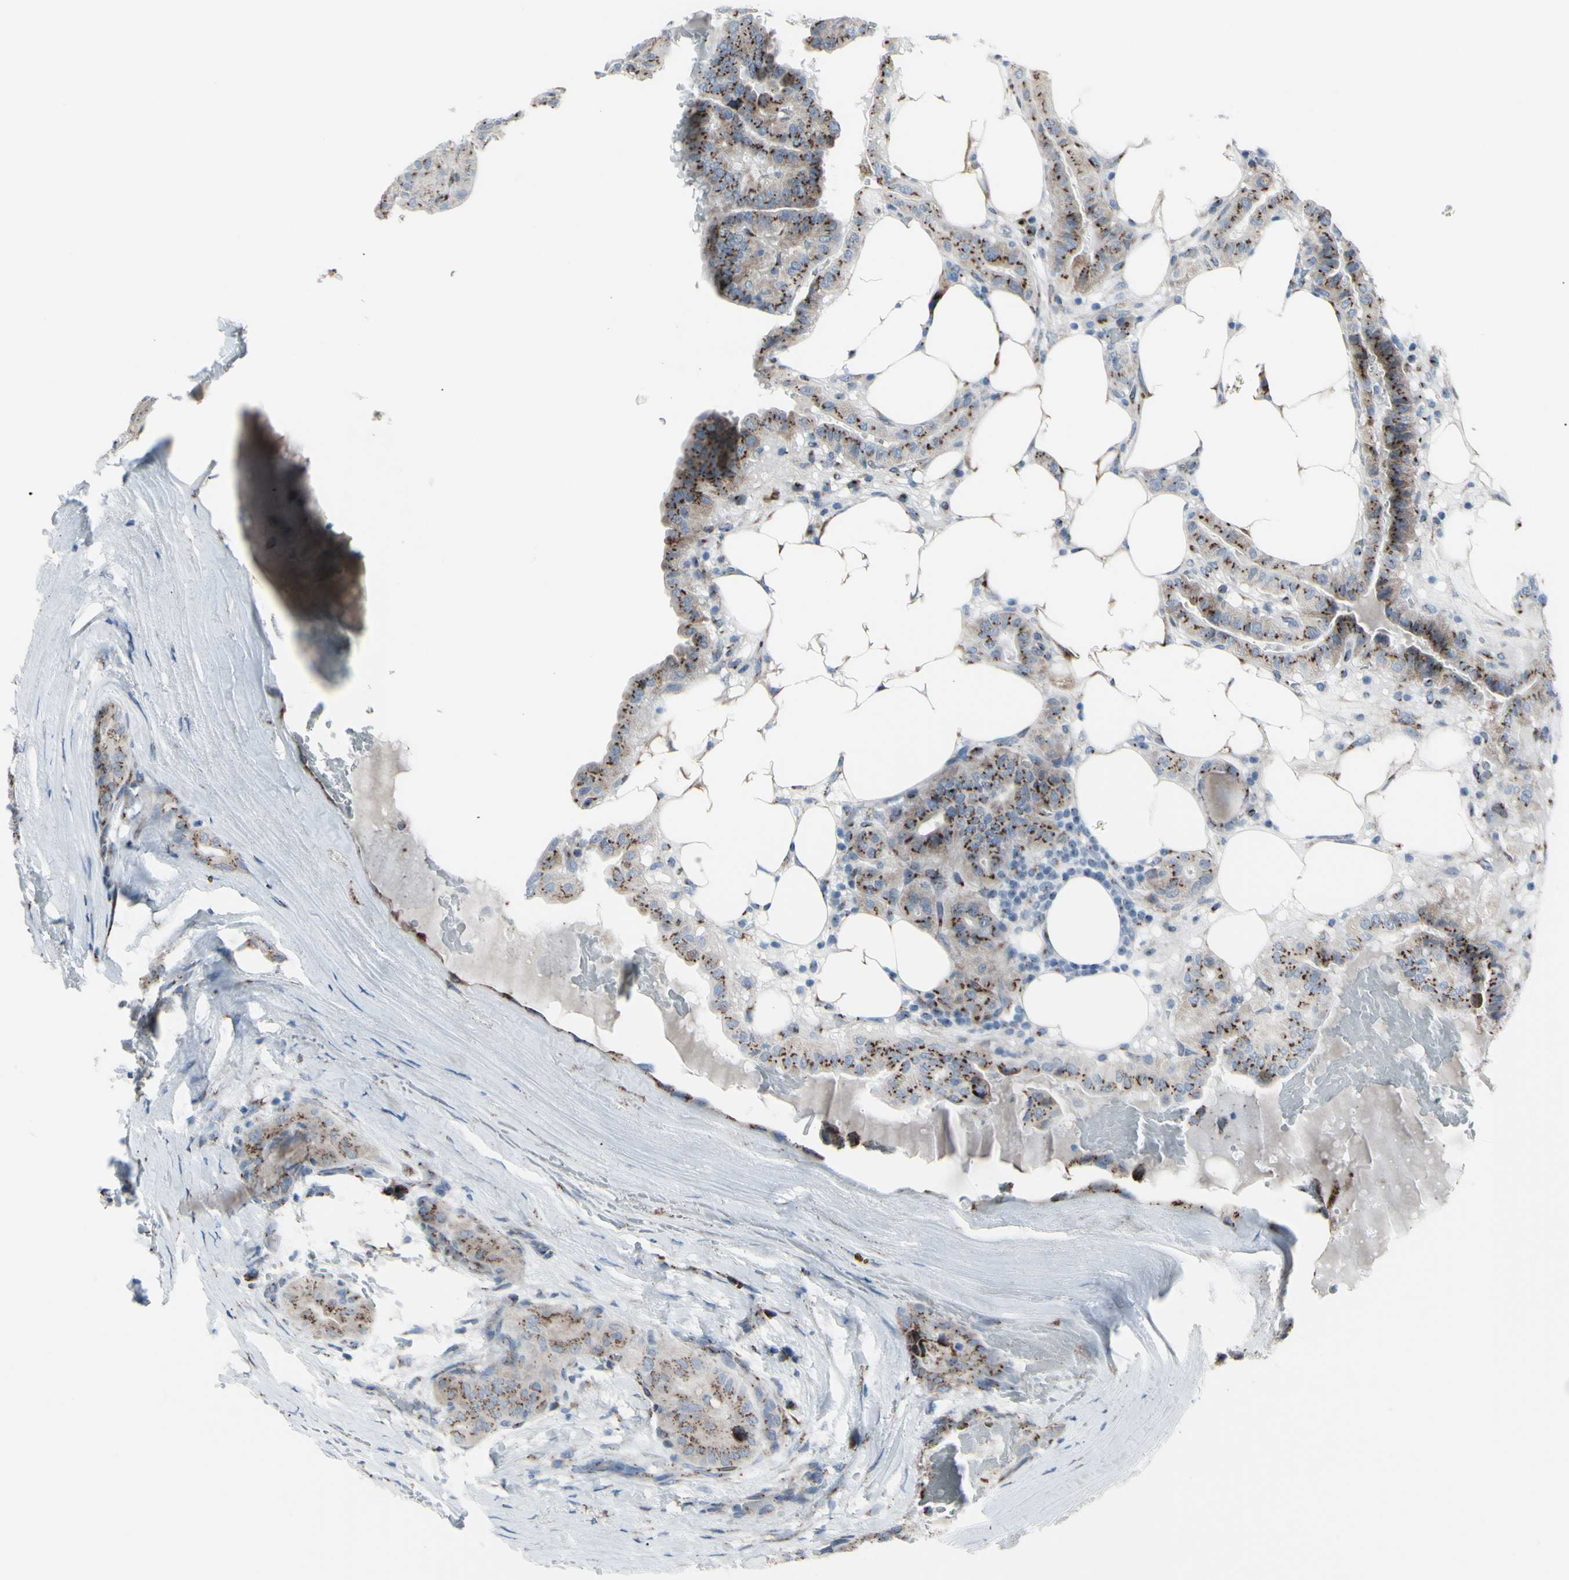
{"staining": {"intensity": "strong", "quantity": ">75%", "location": "cytoplasmic/membranous"}, "tissue": "thyroid cancer", "cell_type": "Tumor cells", "image_type": "cancer", "snomed": [{"axis": "morphology", "description": "Papillary adenocarcinoma, NOS"}, {"axis": "topography", "description": "Thyroid gland"}], "caption": "Thyroid cancer tissue exhibits strong cytoplasmic/membranous expression in about >75% of tumor cells, visualized by immunohistochemistry.", "gene": "GLG1", "patient": {"sex": "male", "age": 77}}